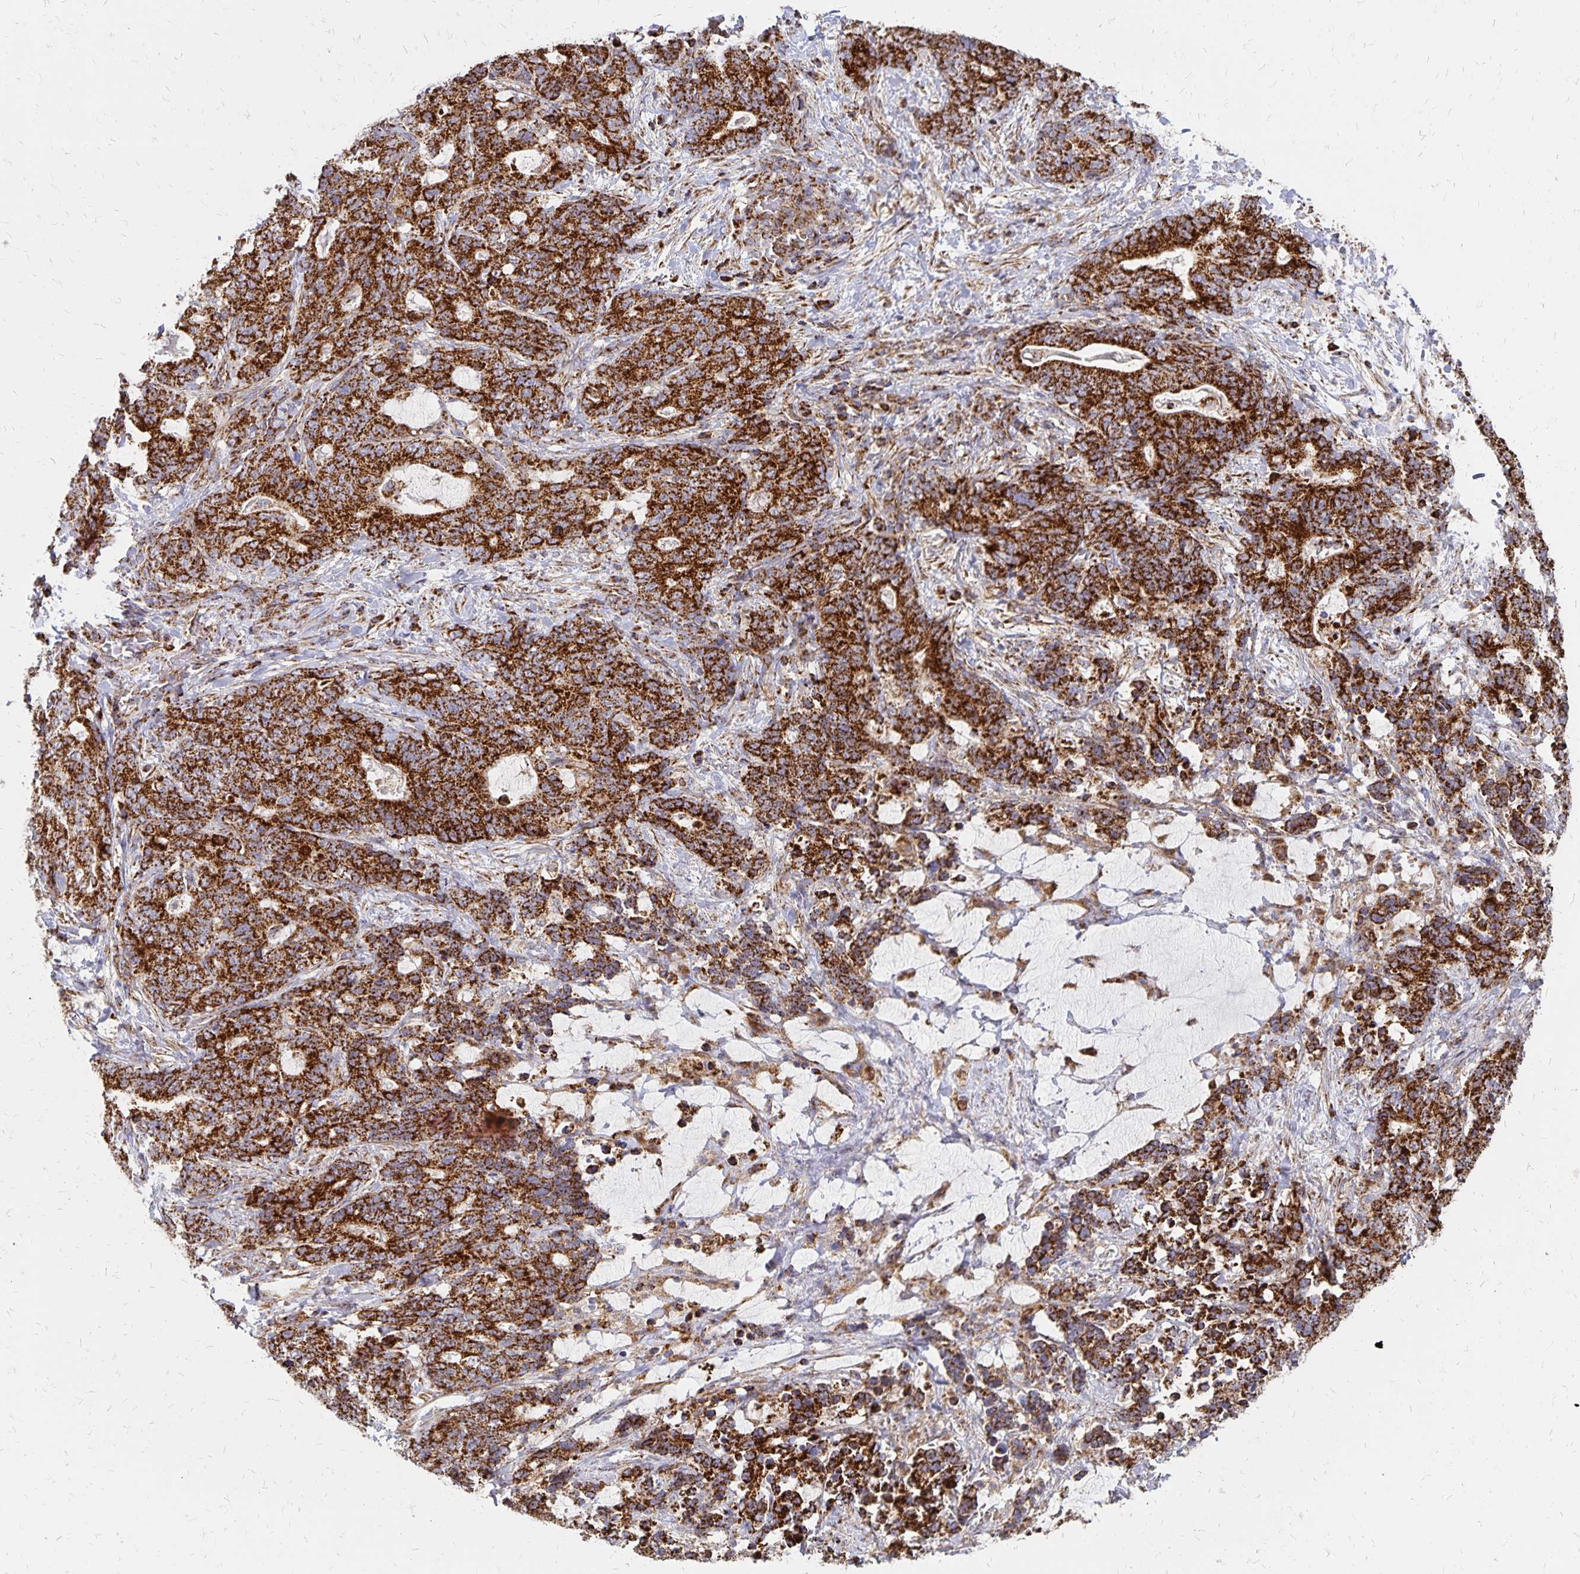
{"staining": {"intensity": "strong", "quantity": ">75%", "location": "cytoplasmic/membranous"}, "tissue": "stomach cancer", "cell_type": "Tumor cells", "image_type": "cancer", "snomed": [{"axis": "morphology", "description": "Normal tissue, NOS"}, {"axis": "morphology", "description": "Adenocarcinoma, NOS"}, {"axis": "topography", "description": "Stomach"}], "caption": "Stomach adenocarcinoma stained for a protein (brown) displays strong cytoplasmic/membranous positive expression in approximately >75% of tumor cells.", "gene": "STOML2", "patient": {"sex": "female", "age": 64}}